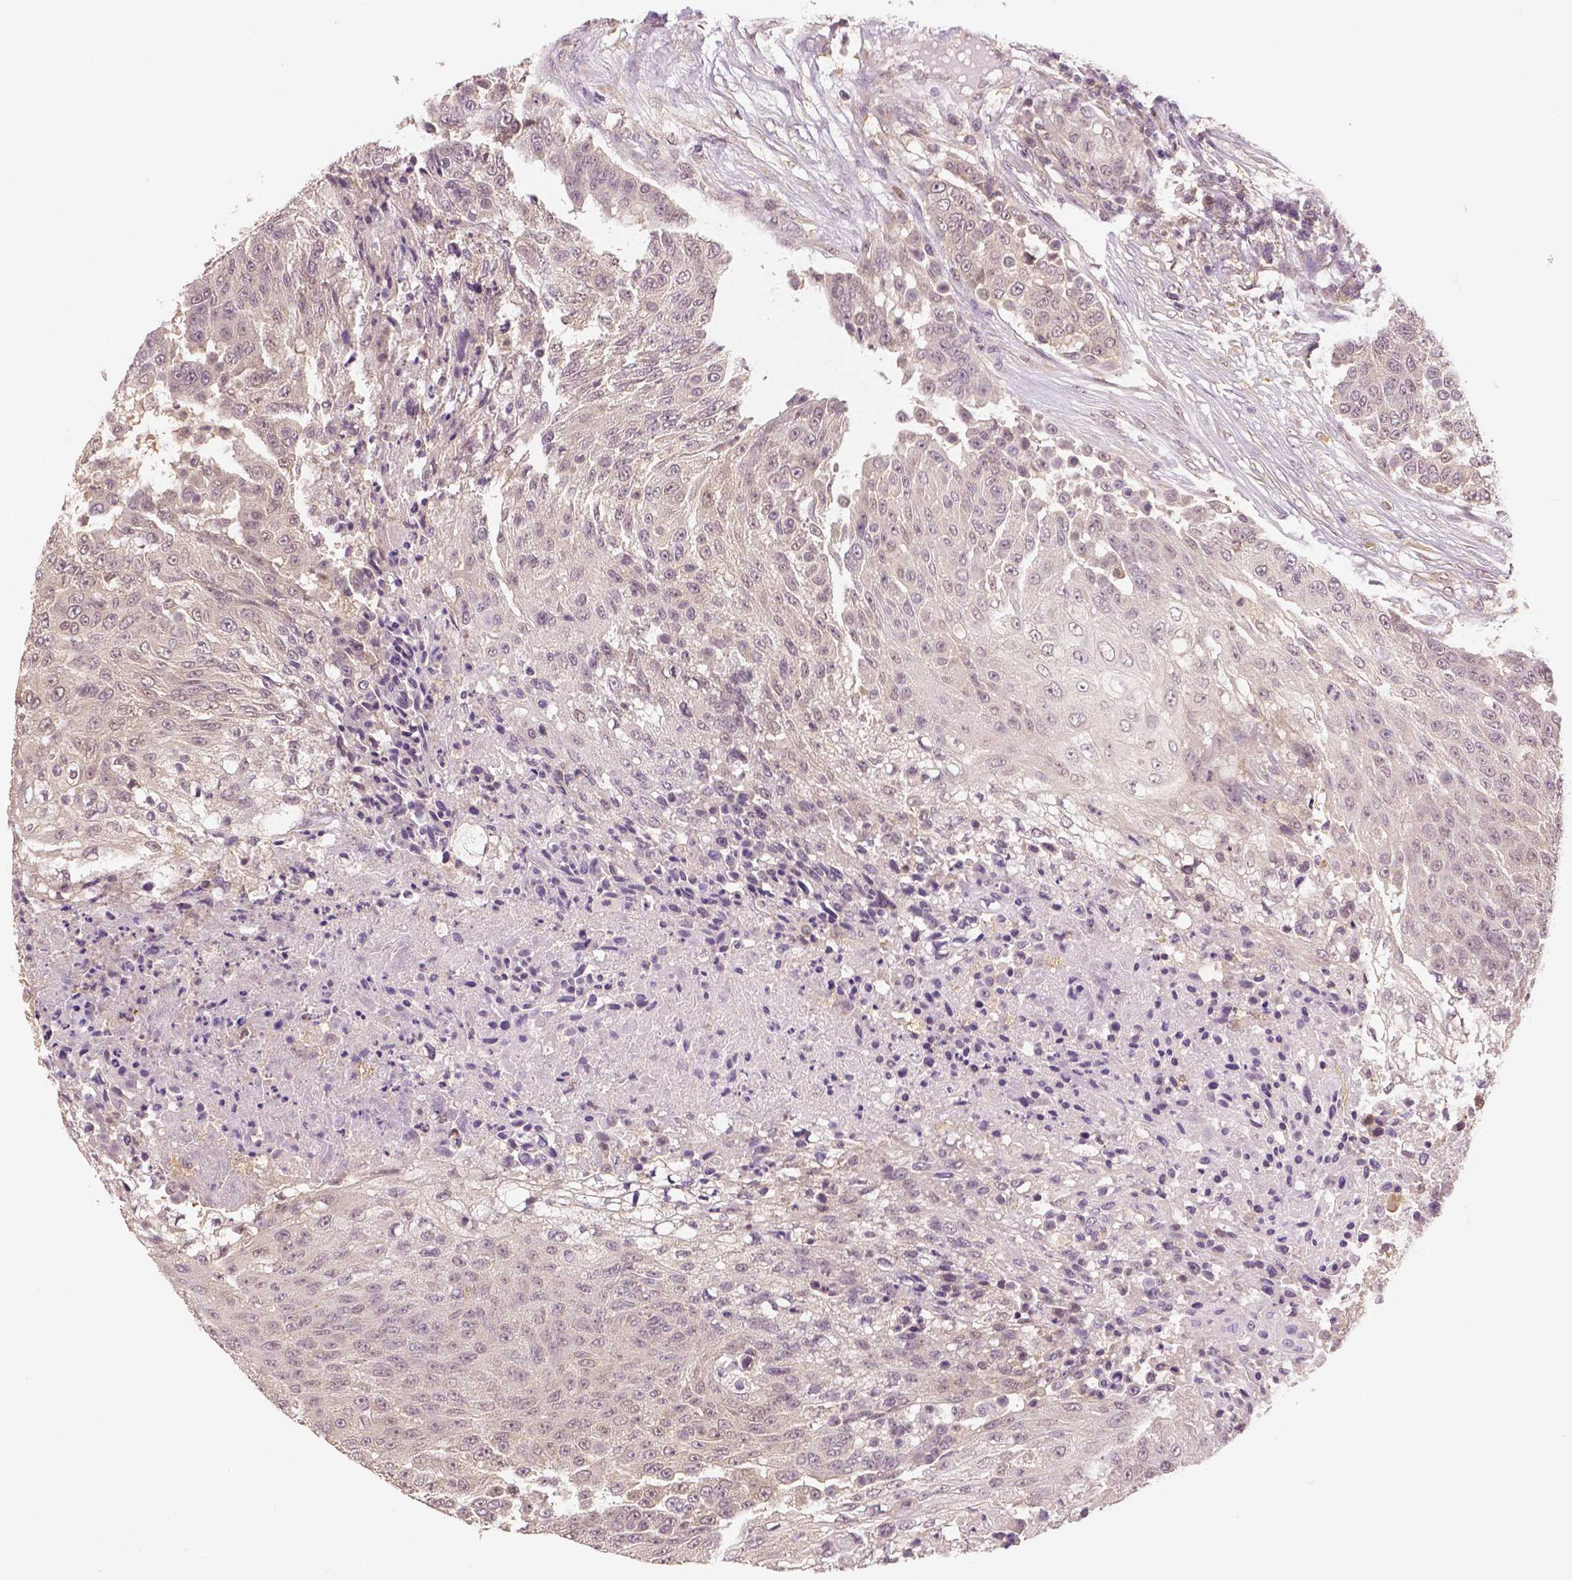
{"staining": {"intensity": "weak", "quantity": "<25%", "location": "nuclear"}, "tissue": "urothelial cancer", "cell_type": "Tumor cells", "image_type": "cancer", "snomed": [{"axis": "morphology", "description": "Urothelial carcinoma, High grade"}, {"axis": "topography", "description": "Urinary bladder"}], "caption": "Tumor cells show no significant protein staining in high-grade urothelial carcinoma. Brightfield microscopy of IHC stained with DAB (3,3'-diaminobenzidine) (brown) and hematoxylin (blue), captured at high magnification.", "gene": "MAP1LC3B", "patient": {"sex": "female", "age": 63}}